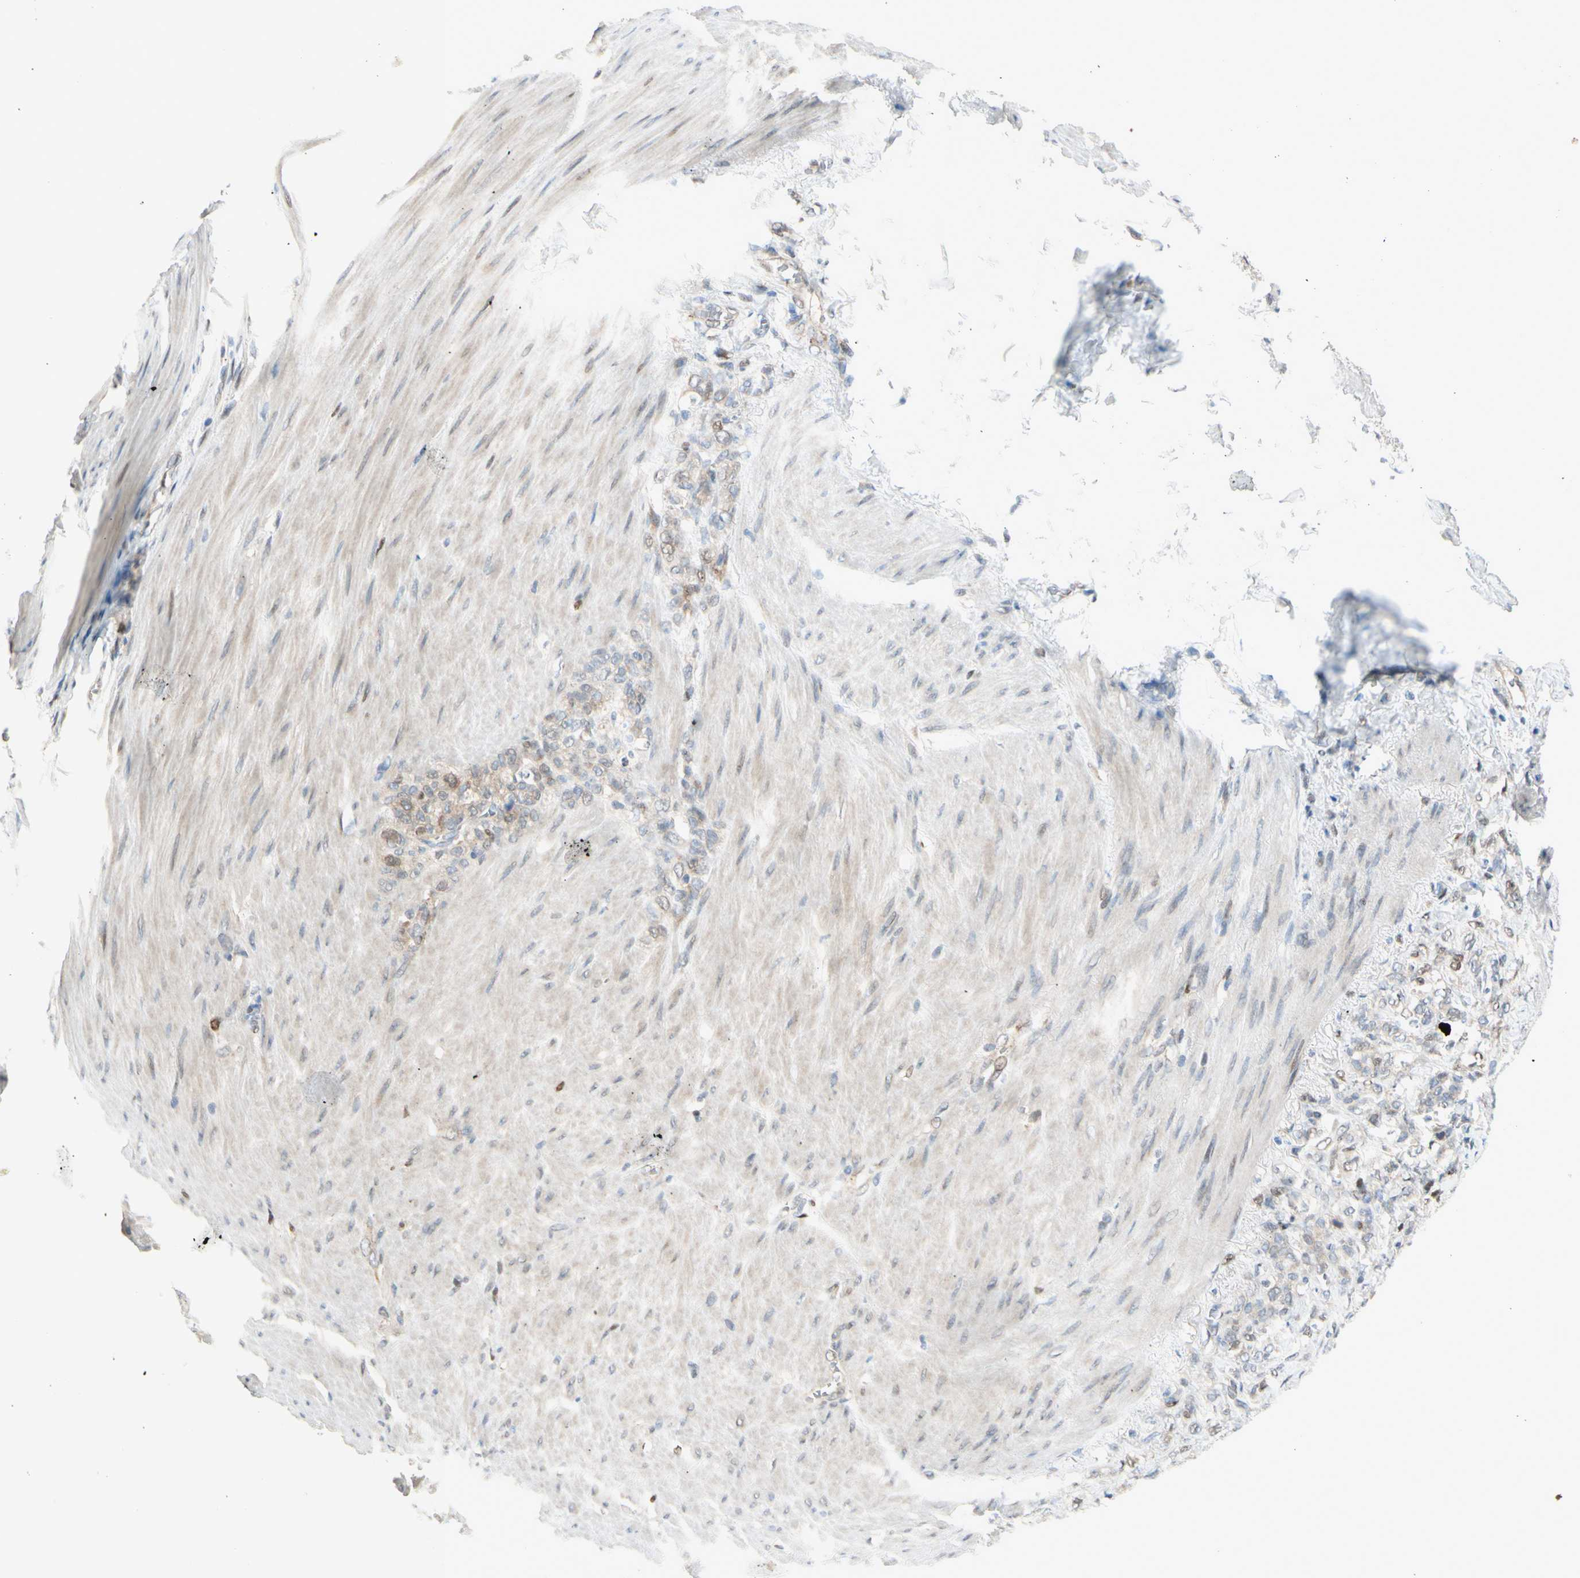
{"staining": {"intensity": "weak", "quantity": "25%-75%", "location": "cytoplasmic/membranous"}, "tissue": "stomach cancer", "cell_type": "Tumor cells", "image_type": "cancer", "snomed": [{"axis": "morphology", "description": "Adenocarcinoma, NOS"}, {"axis": "topography", "description": "Stomach"}], "caption": "Stomach cancer tissue reveals weak cytoplasmic/membranous staining in approximately 25%-75% of tumor cells", "gene": "PTTG1", "patient": {"sex": "male", "age": 82}}